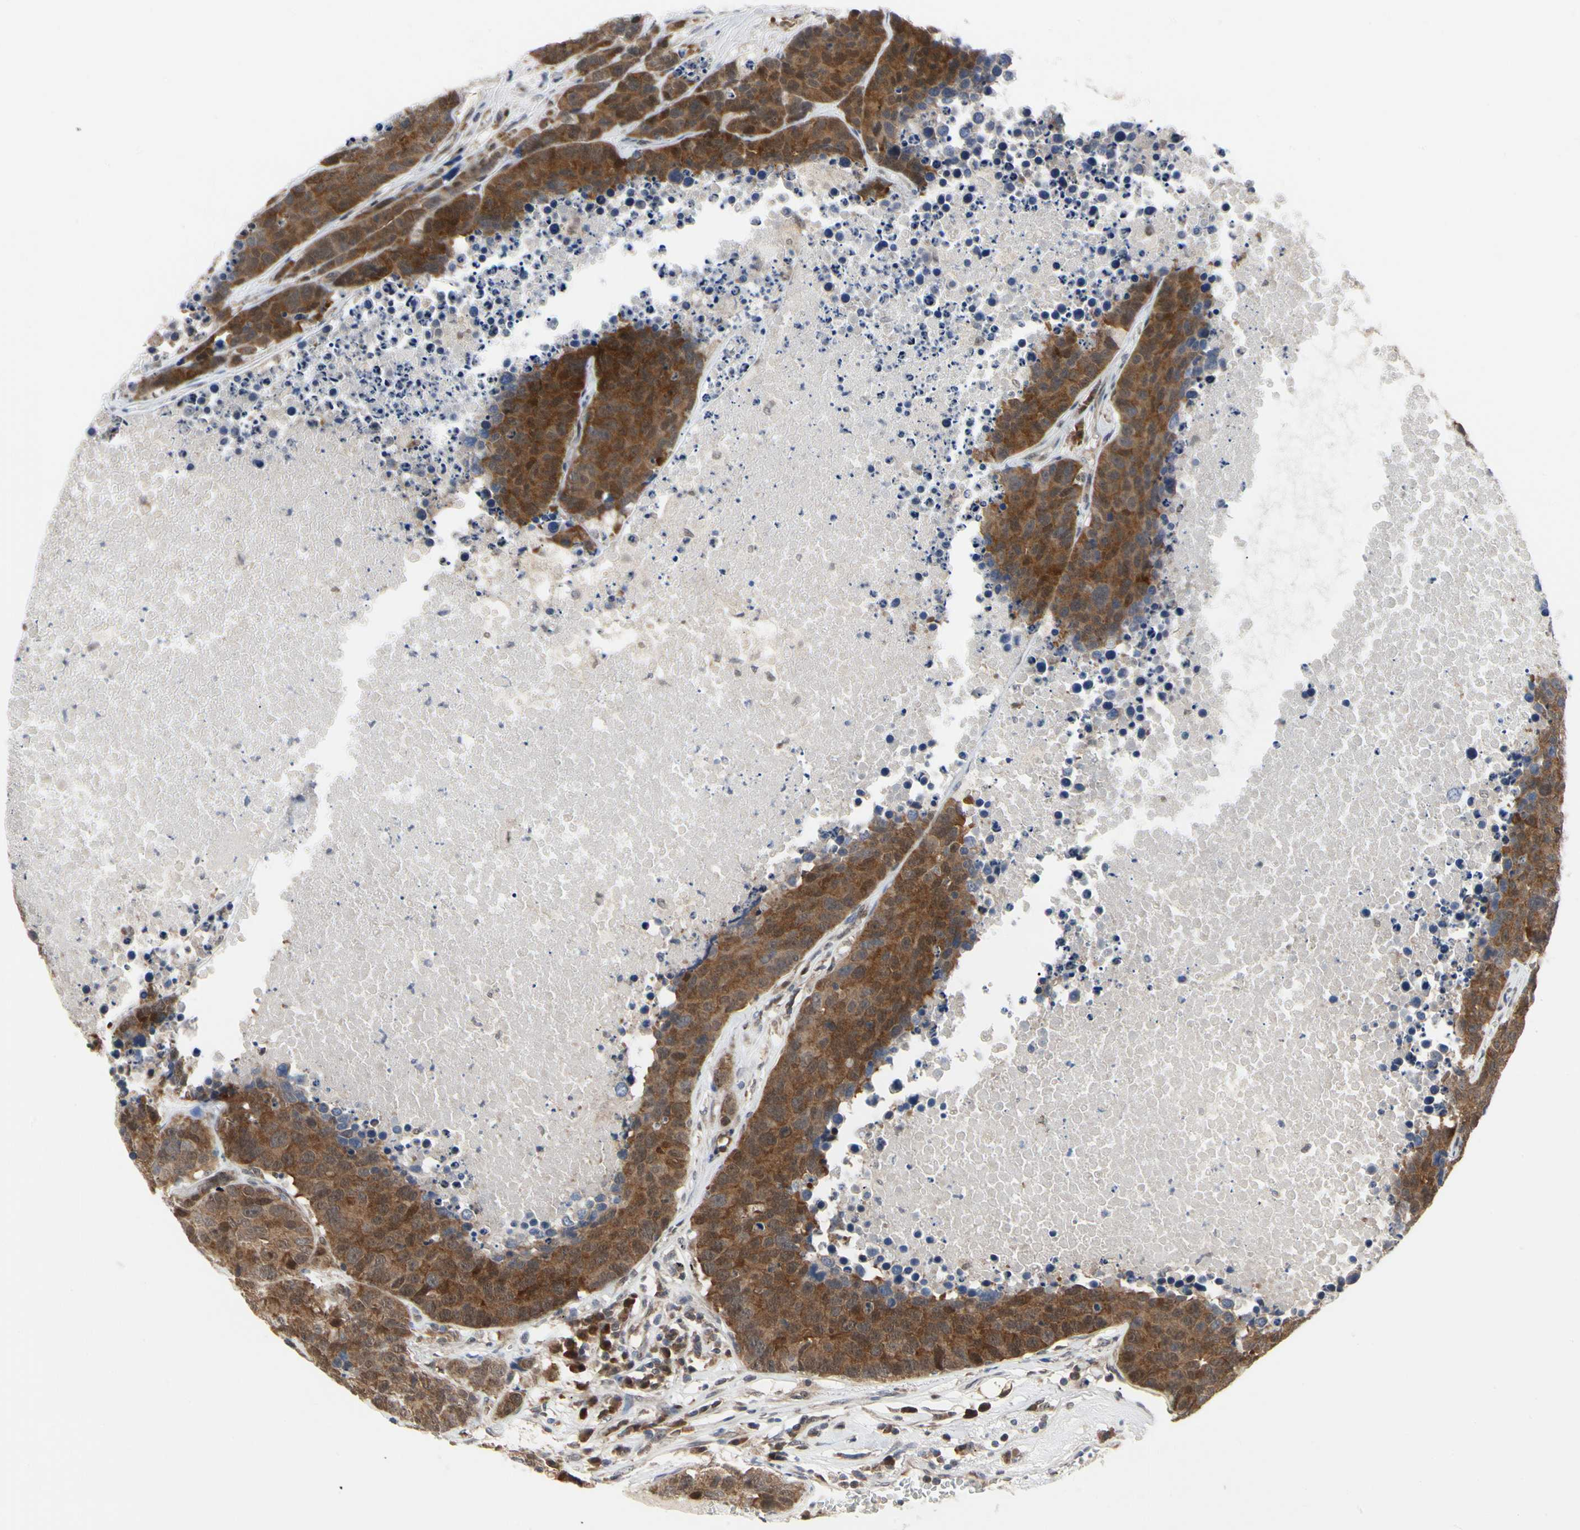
{"staining": {"intensity": "strong", "quantity": ">75%", "location": "cytoplasmic/membranous"}, "tissue": "carcinoid", "cell_type": "Tumor cells", "image_type": "cancer", "snomed": [{"axis": "morphology", "description": "Carcinoid, malignant, NOS"}, {"axis": "topography", "description": "Lung"}], "caption": "Immunohistochemistry staining of carcinoid, which reveals high levels of strong cytoplasmic/membranous staining in approximately >75% of tumor cells indicating strong cytoplasmic/membranous protein staining. The staining was performed using DAB (3,3'-diaminobenzidine) (brown) for protein detection and nuclei were counterstained in hematoxylin (blue).", "gene": "CDK5", "patient": {"sex": "male", "age": 60}}